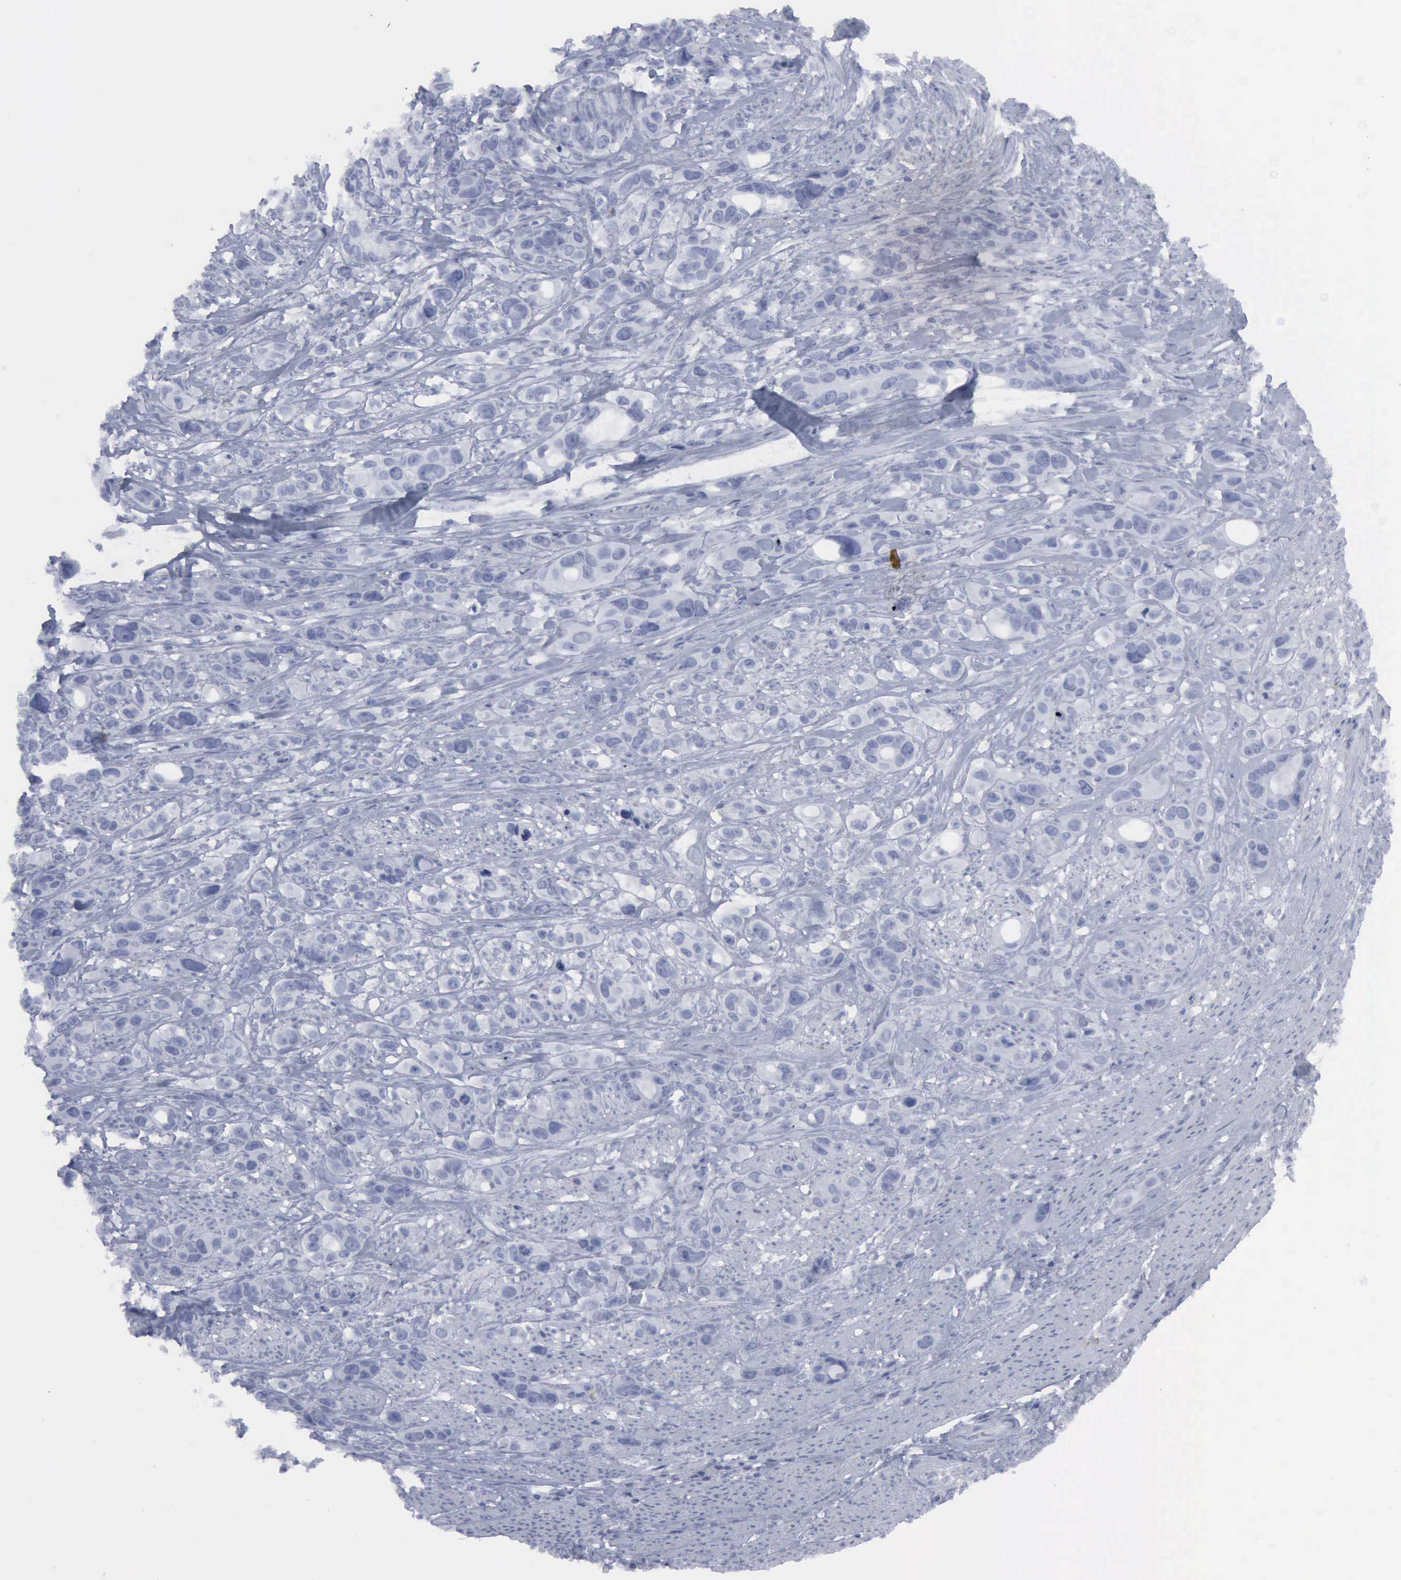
{"staining": {"intensity": "negative", "quantity": "none", "location": "none"}, "tissue": "stomach cancer", "cell_type": "Tumor cells", "image_type": "cancer", "snomed": [{"axis": "morphology", "description": "Adenocarcinoma, NOS"}, {"axis": "topography", "description": "Stomach, upper"}], "caption": "Micrograph shows no significant protein staining in tumor cells of adenocarcinoma (stomach).", "gene": "VCAM1", "patient": {"sex": "male", "age": 47}}